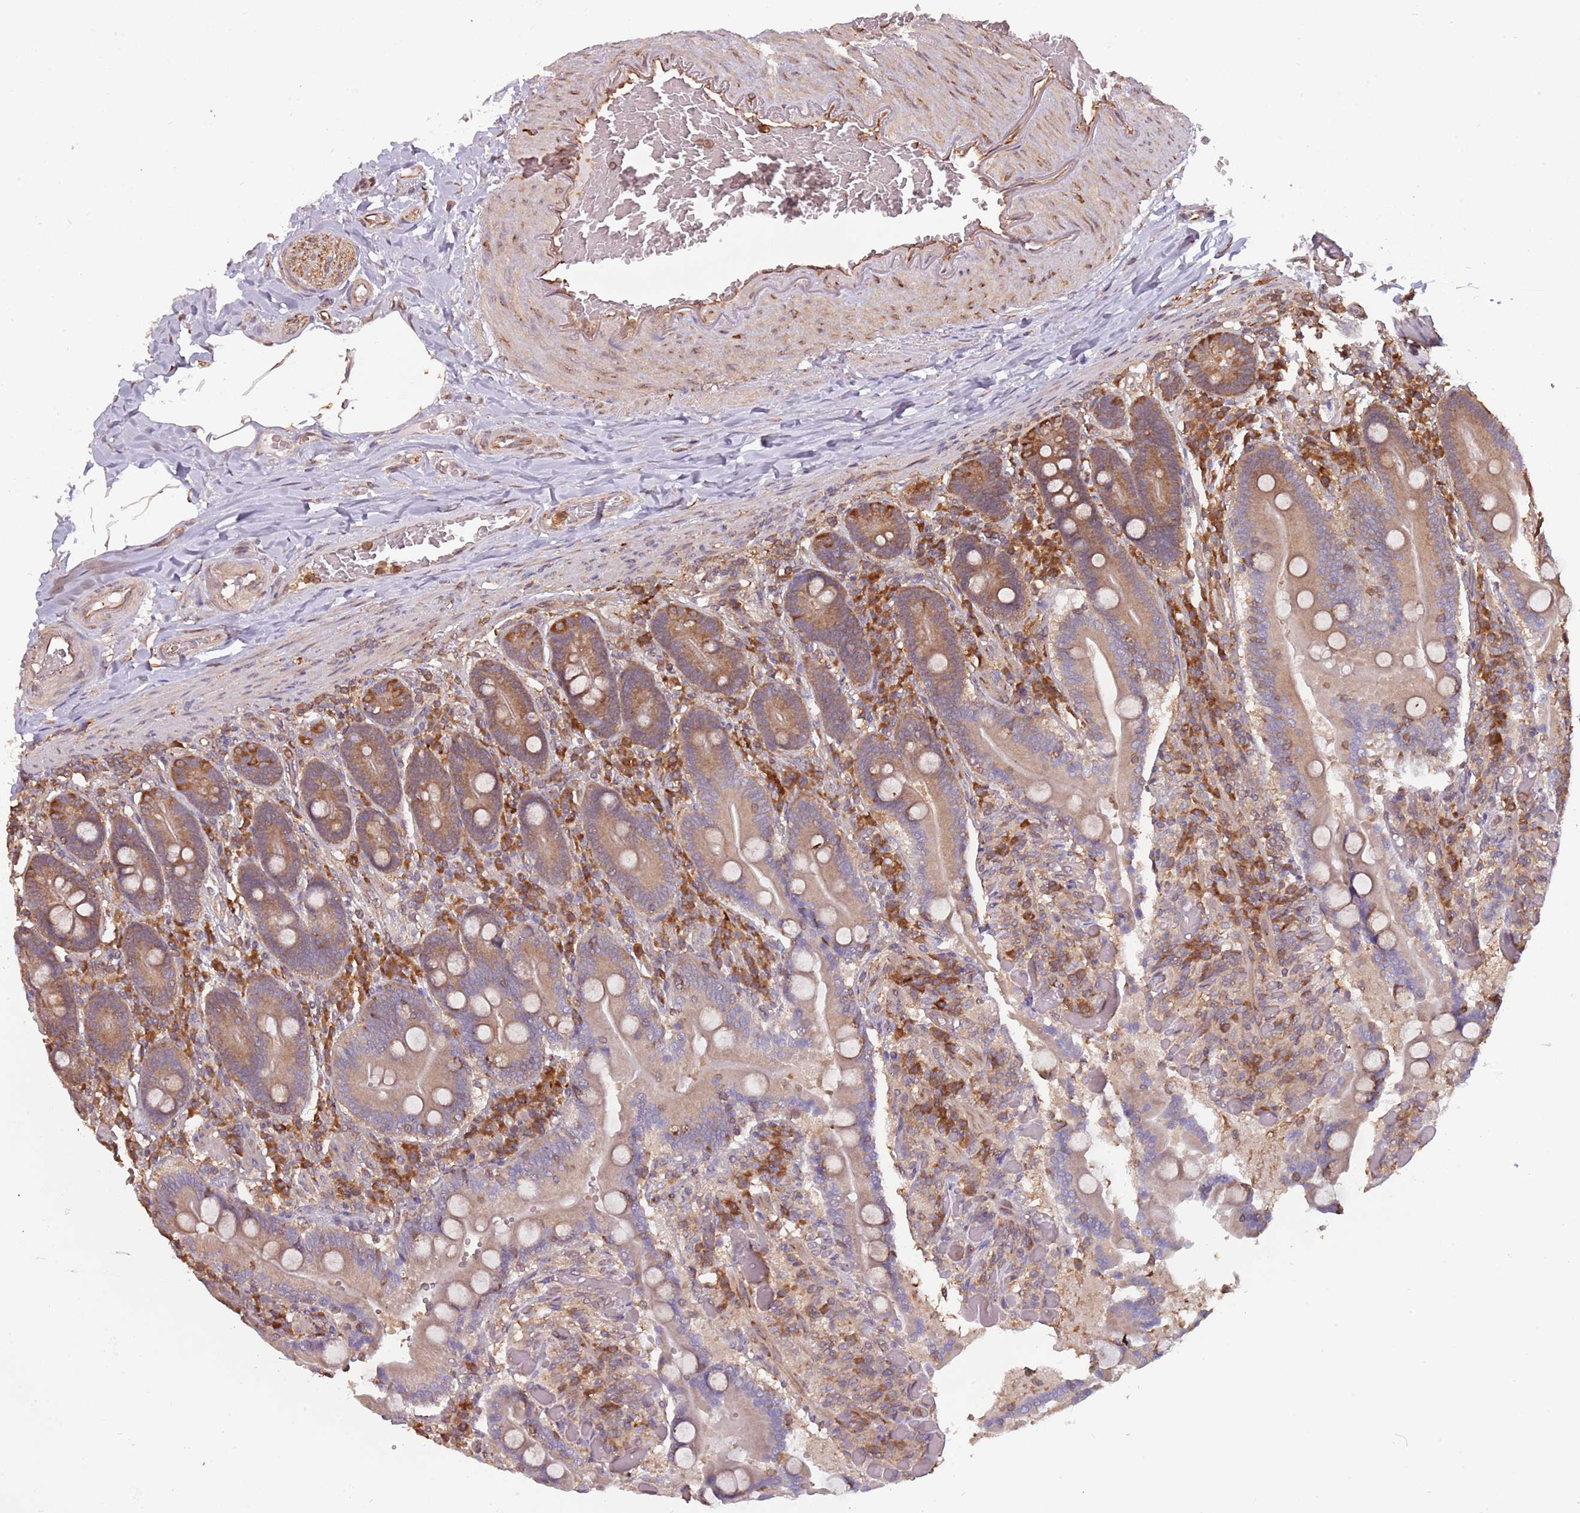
{"staining": {"intensity": "moderate", "quantity": "25%-75%", "location": "cytoplasmic/membranous"}, "tissue": "duodenum", "cell_type": "Glandular cells", "image_type": "normal", "snomed": [{"axis": "morphology", "description": "Normal tissue, NOS"}, {"axis": "topography", "description": "Duodenum"}], "caption": "Immunohistochemistry photomicrograph of normal duodenum stained for a protein (brown), which displays medium levels of moderate cytoplasmic/membranous expression in approximately 25%-75% of glandular cells.", "gene": "COG4", "patient": {"sex": "female", "age": 62}}